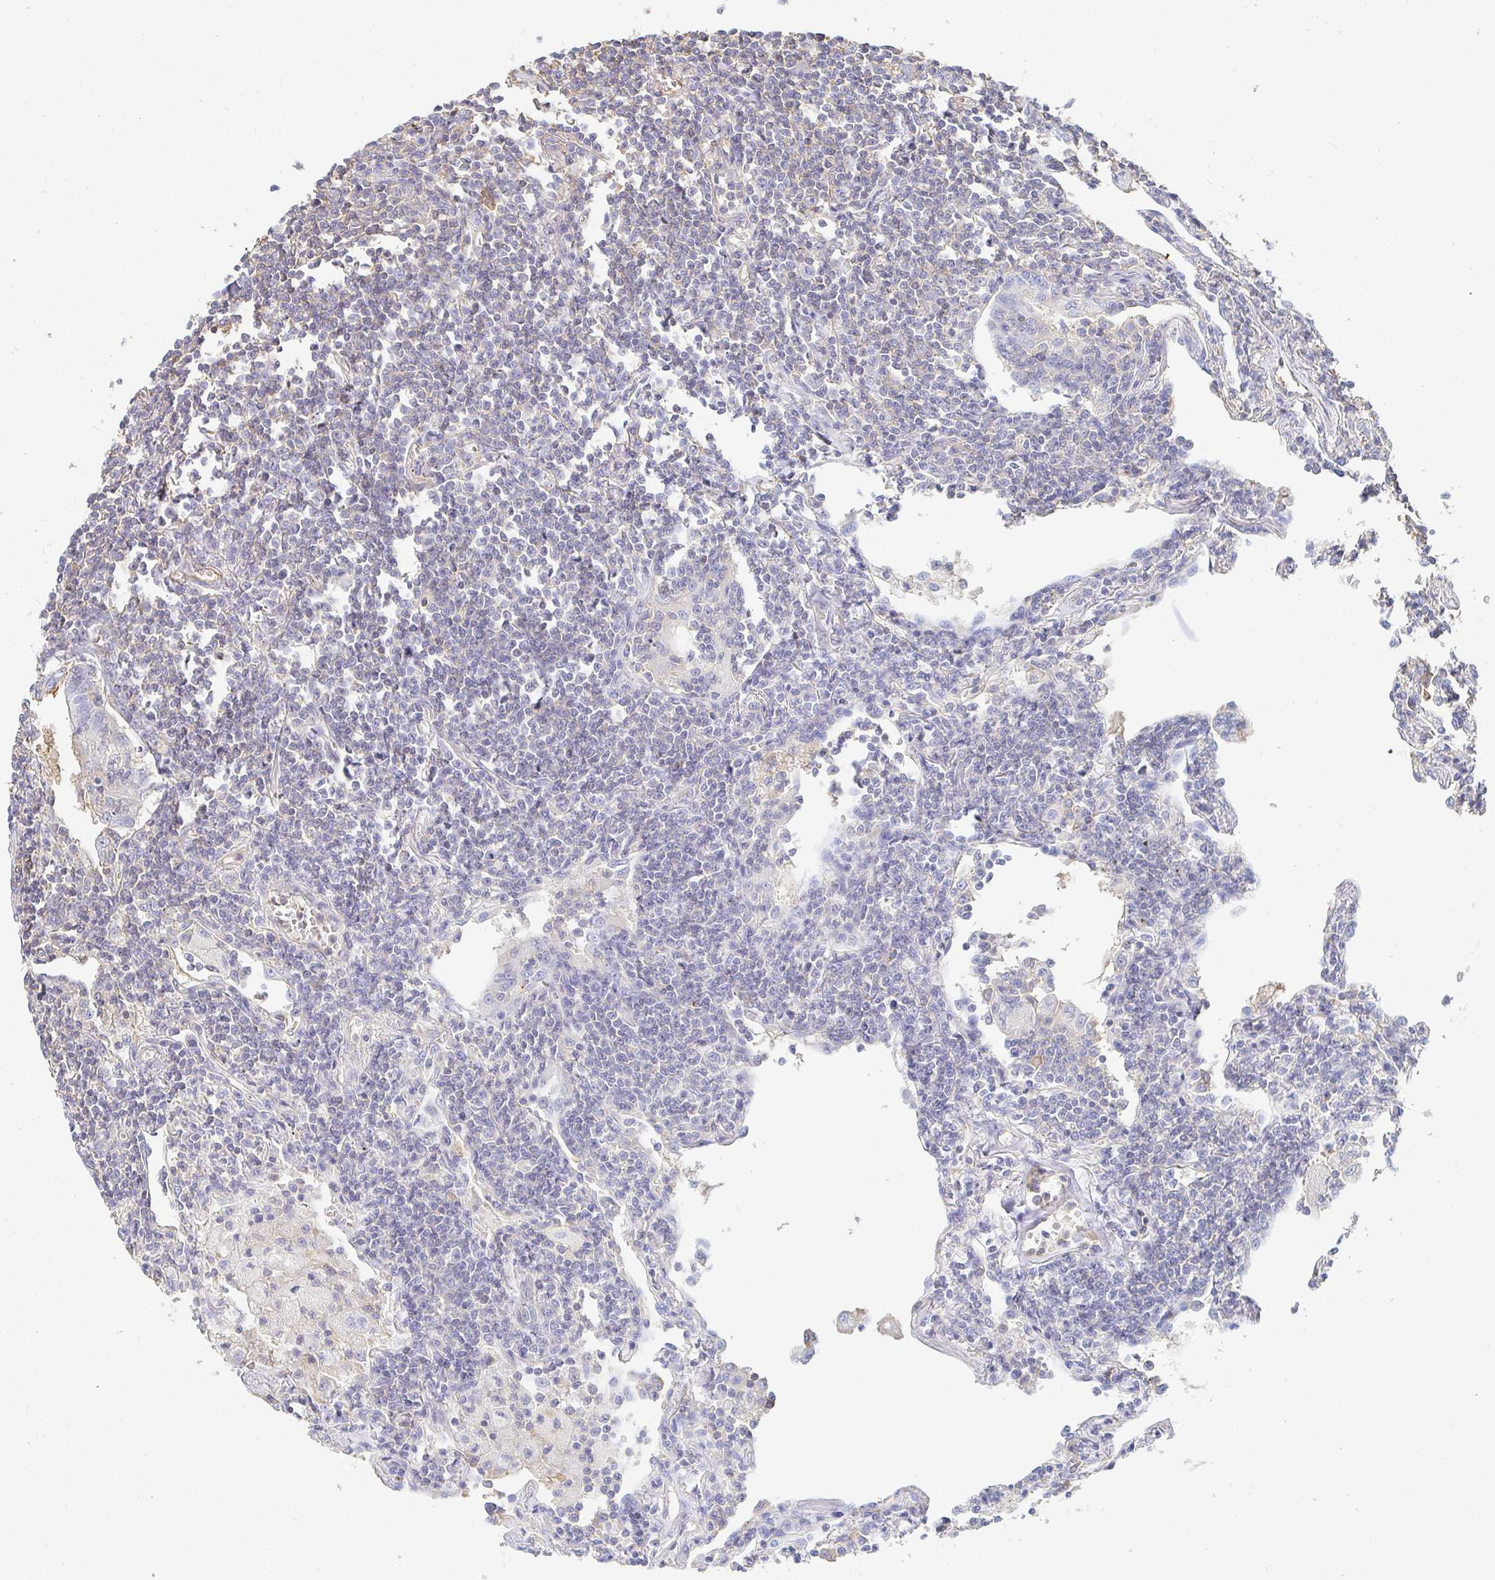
{"staining": {"intensity": "negative", "quantity": "none", "location": "none"}, "tissue": "lymphoma", "cell_type": "Tumor cells", "image_type": "cancer", "snomed": [{"axis": "morphology", "description": "Malignant lymphoma, non-Hodgkin's type, Low grade"}, {"axis": "topography", "description": "Lung"}], "caption": "This is a photomicrograph of immunohistochemistry staining of malignant lymphoma, non-Hodgkin's type (low-grade), which shows no staining in tumor cells. (Immunohistochemistry, brightfield microscopy, high magnification).", "gene": "TSPAN19", "patient": {"sex": "female", "age": 71}}